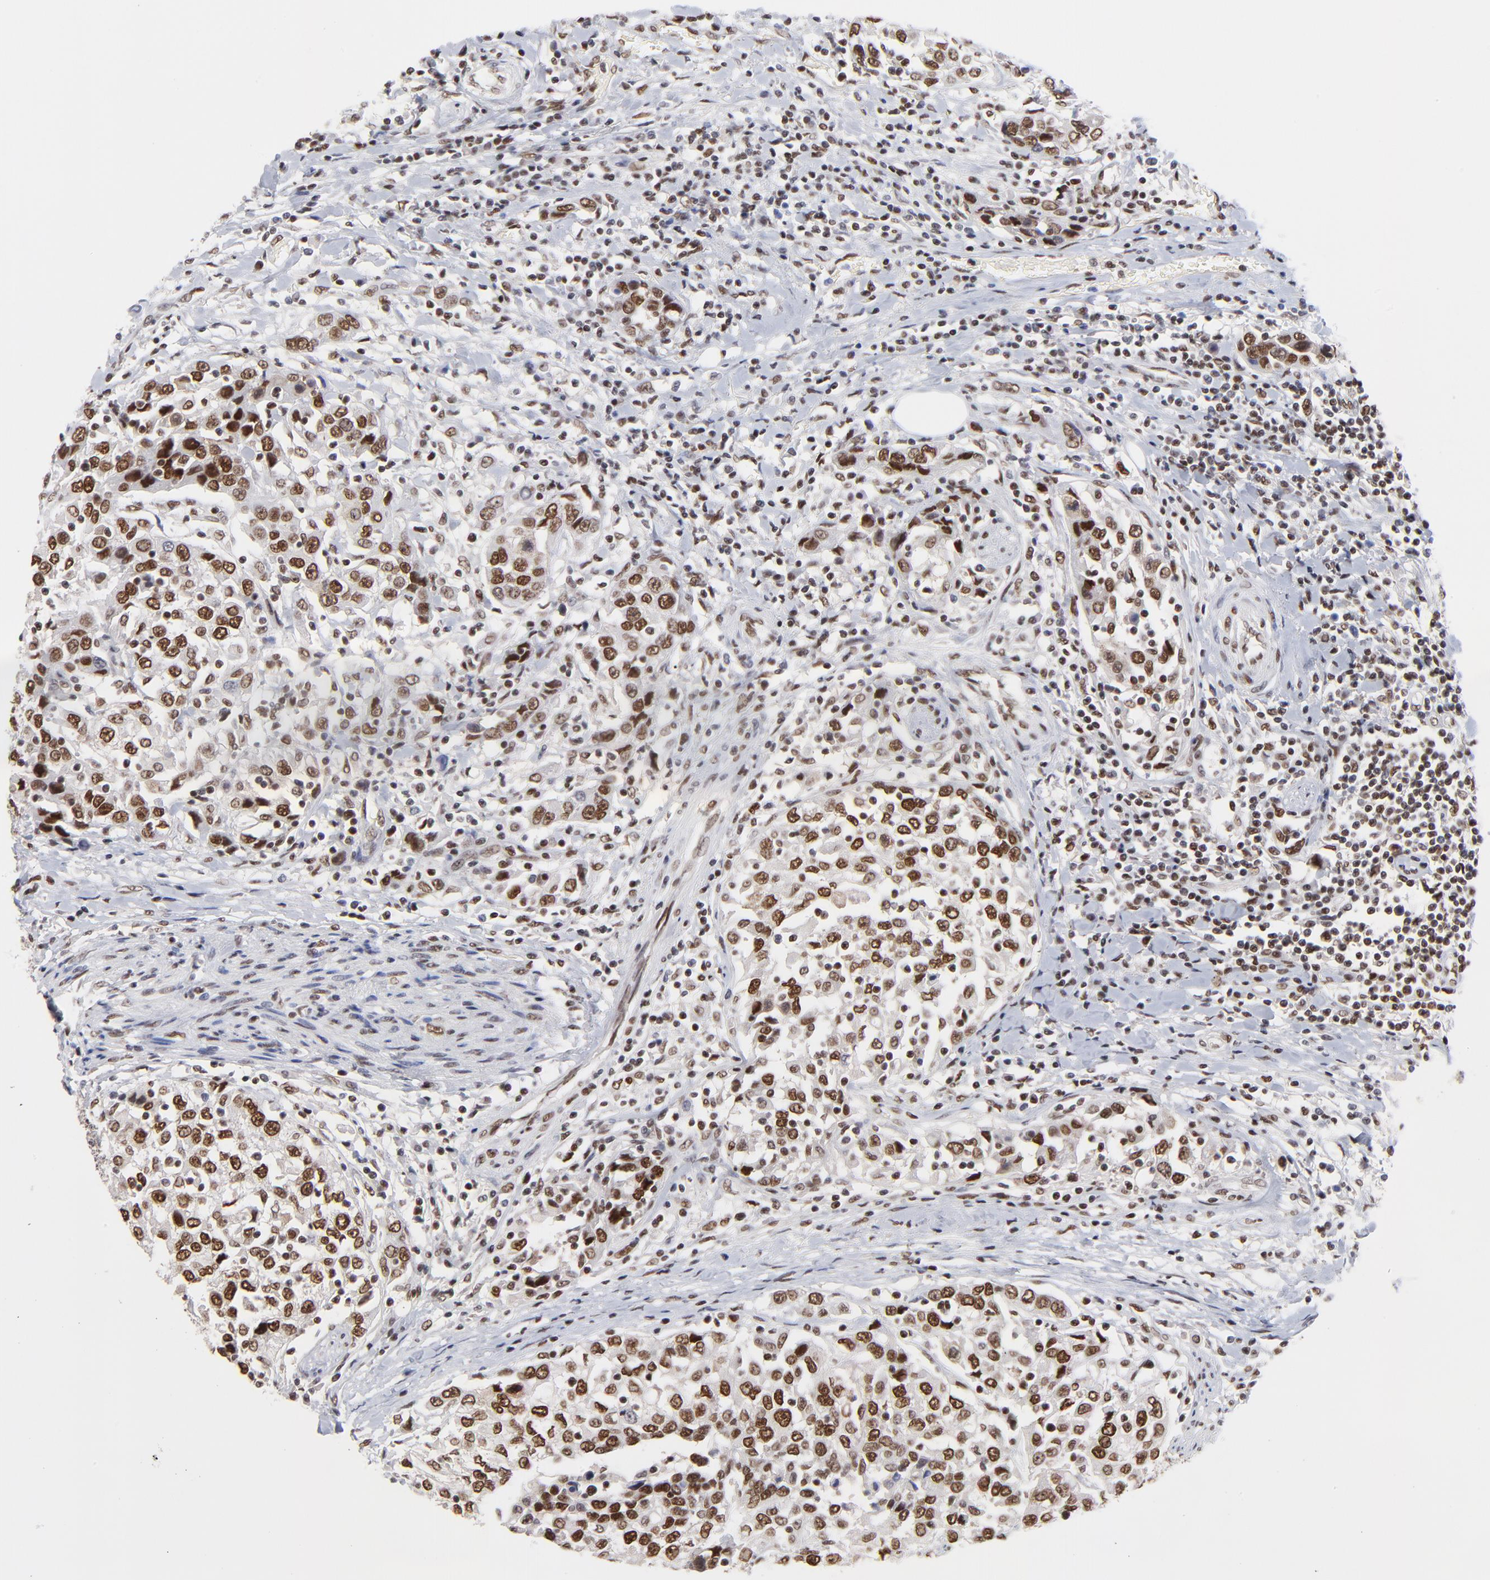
{"staining": {"intensity": "strong", "quantity": ">75%", "location": "nuclear"}, "tissue": "urothelial cancer", "cell_type": "Tumor cells", "image_type": "cancer", "snomed": [{"axis": "morphology", "description": "Urothelial carcinoma, High grade"}, {"axis": "topography", "description": "Urinary bladder"}], "caption": "Brown immunohistochemical staining in human urothelial cancer displays strong nuclear expression in approximately >75% of tumor cells. Ihc stains the protein in brown and the nuclei are stained blue.", "gene": "ZMYM3", "patient": {"sex": "female", "age": 80}}